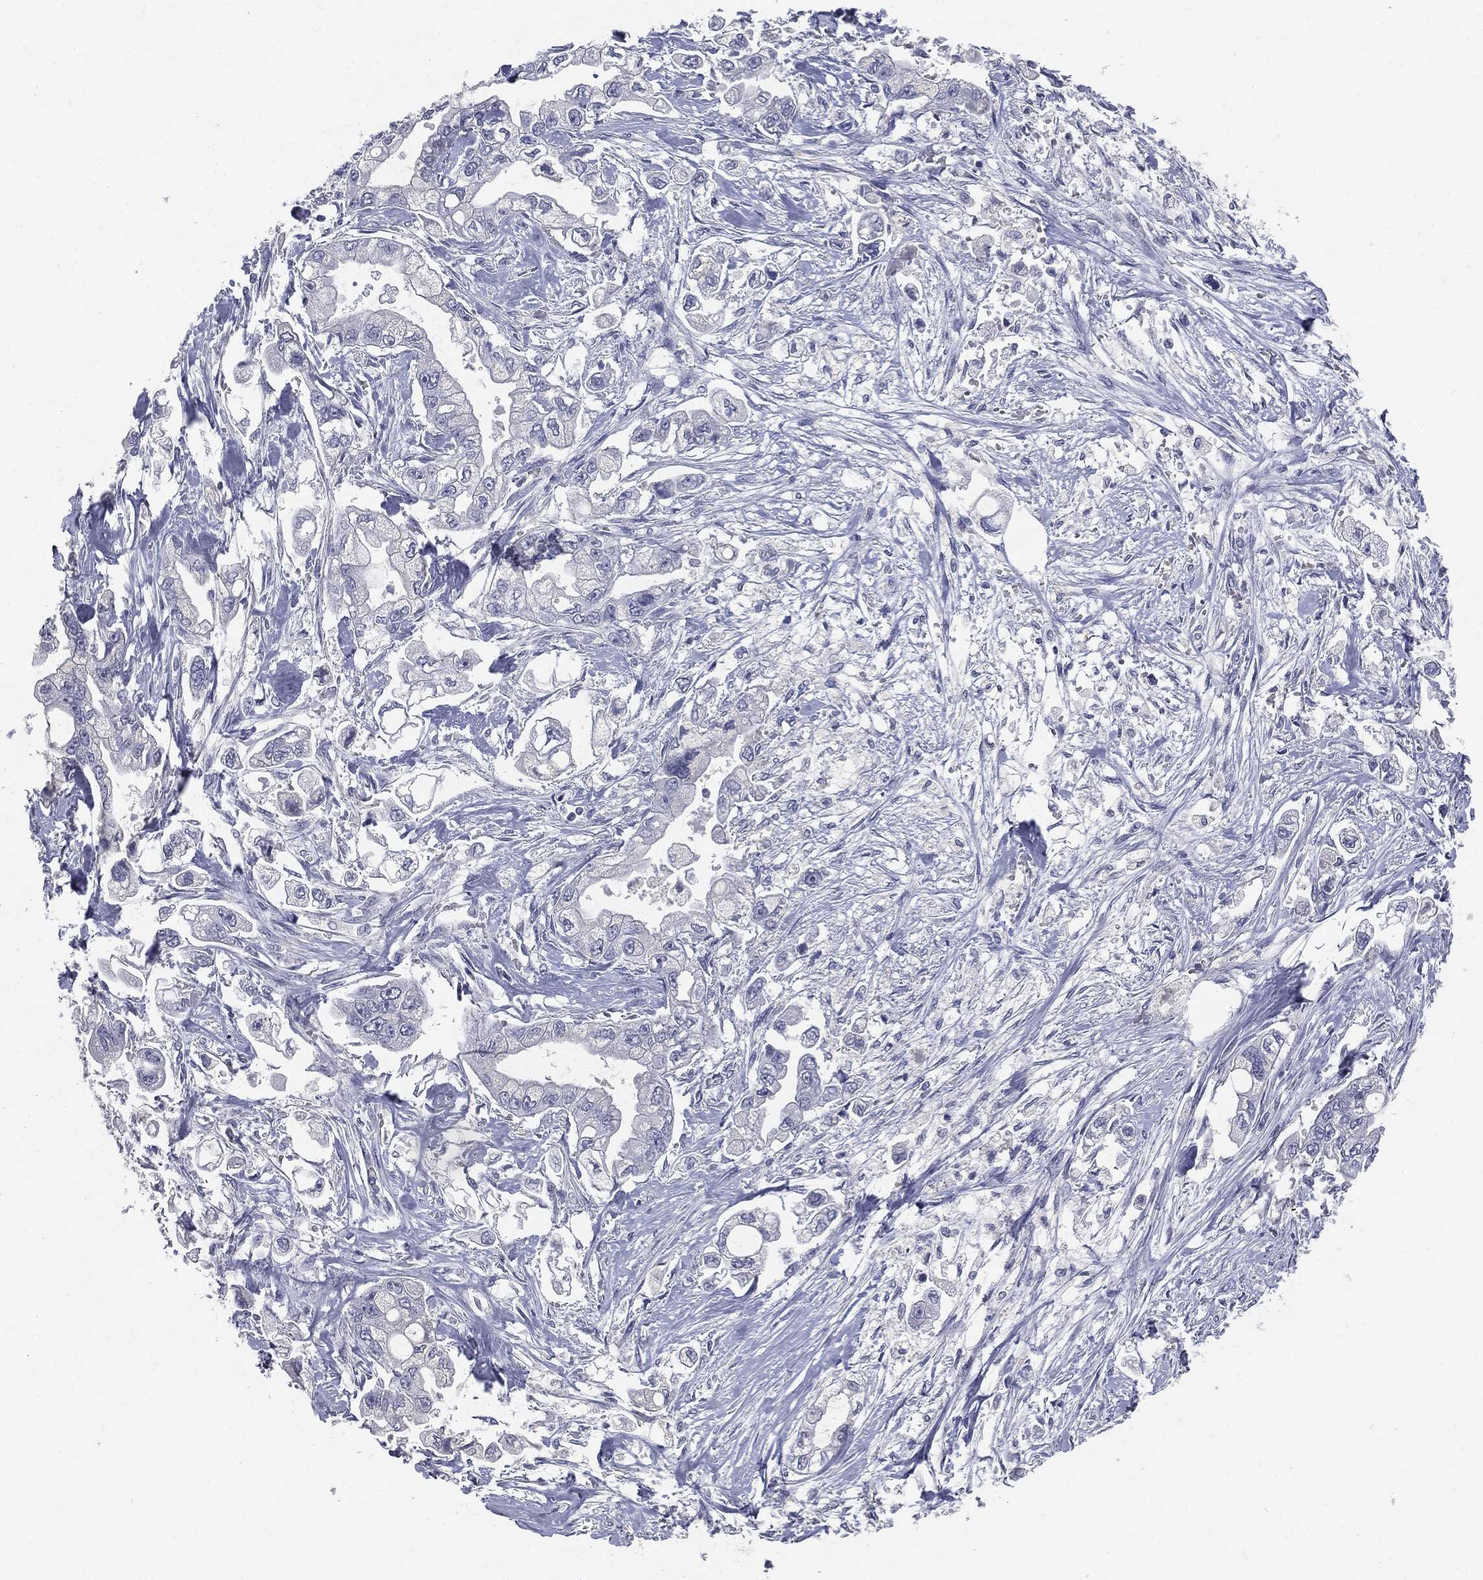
{"staining": {"intensity": "negative", "quantity": "none", "location": "none"}, "tissue": "stomach cancer", "cell_type": "Tumor cells", "image_type": "cancer", "snomed": [{"axis": "morphology", "description": "Adenocarcinoma, NOS"}, {"axis": "topography", "description": "Stomach"}], "caption": "DAB (3,3'-diaminobenzidine) immunohistochemical staining of human adenocarcinoma (stomach) demonstrates no significant expression in tumor cells. The staining is performed using DAB (3,3'-diaminobenzidine) brown chromogen with nuclei counter-stained in using hematoxylin.", "gene": "AFP", "patient": {"sex": "male", "age": 62}}